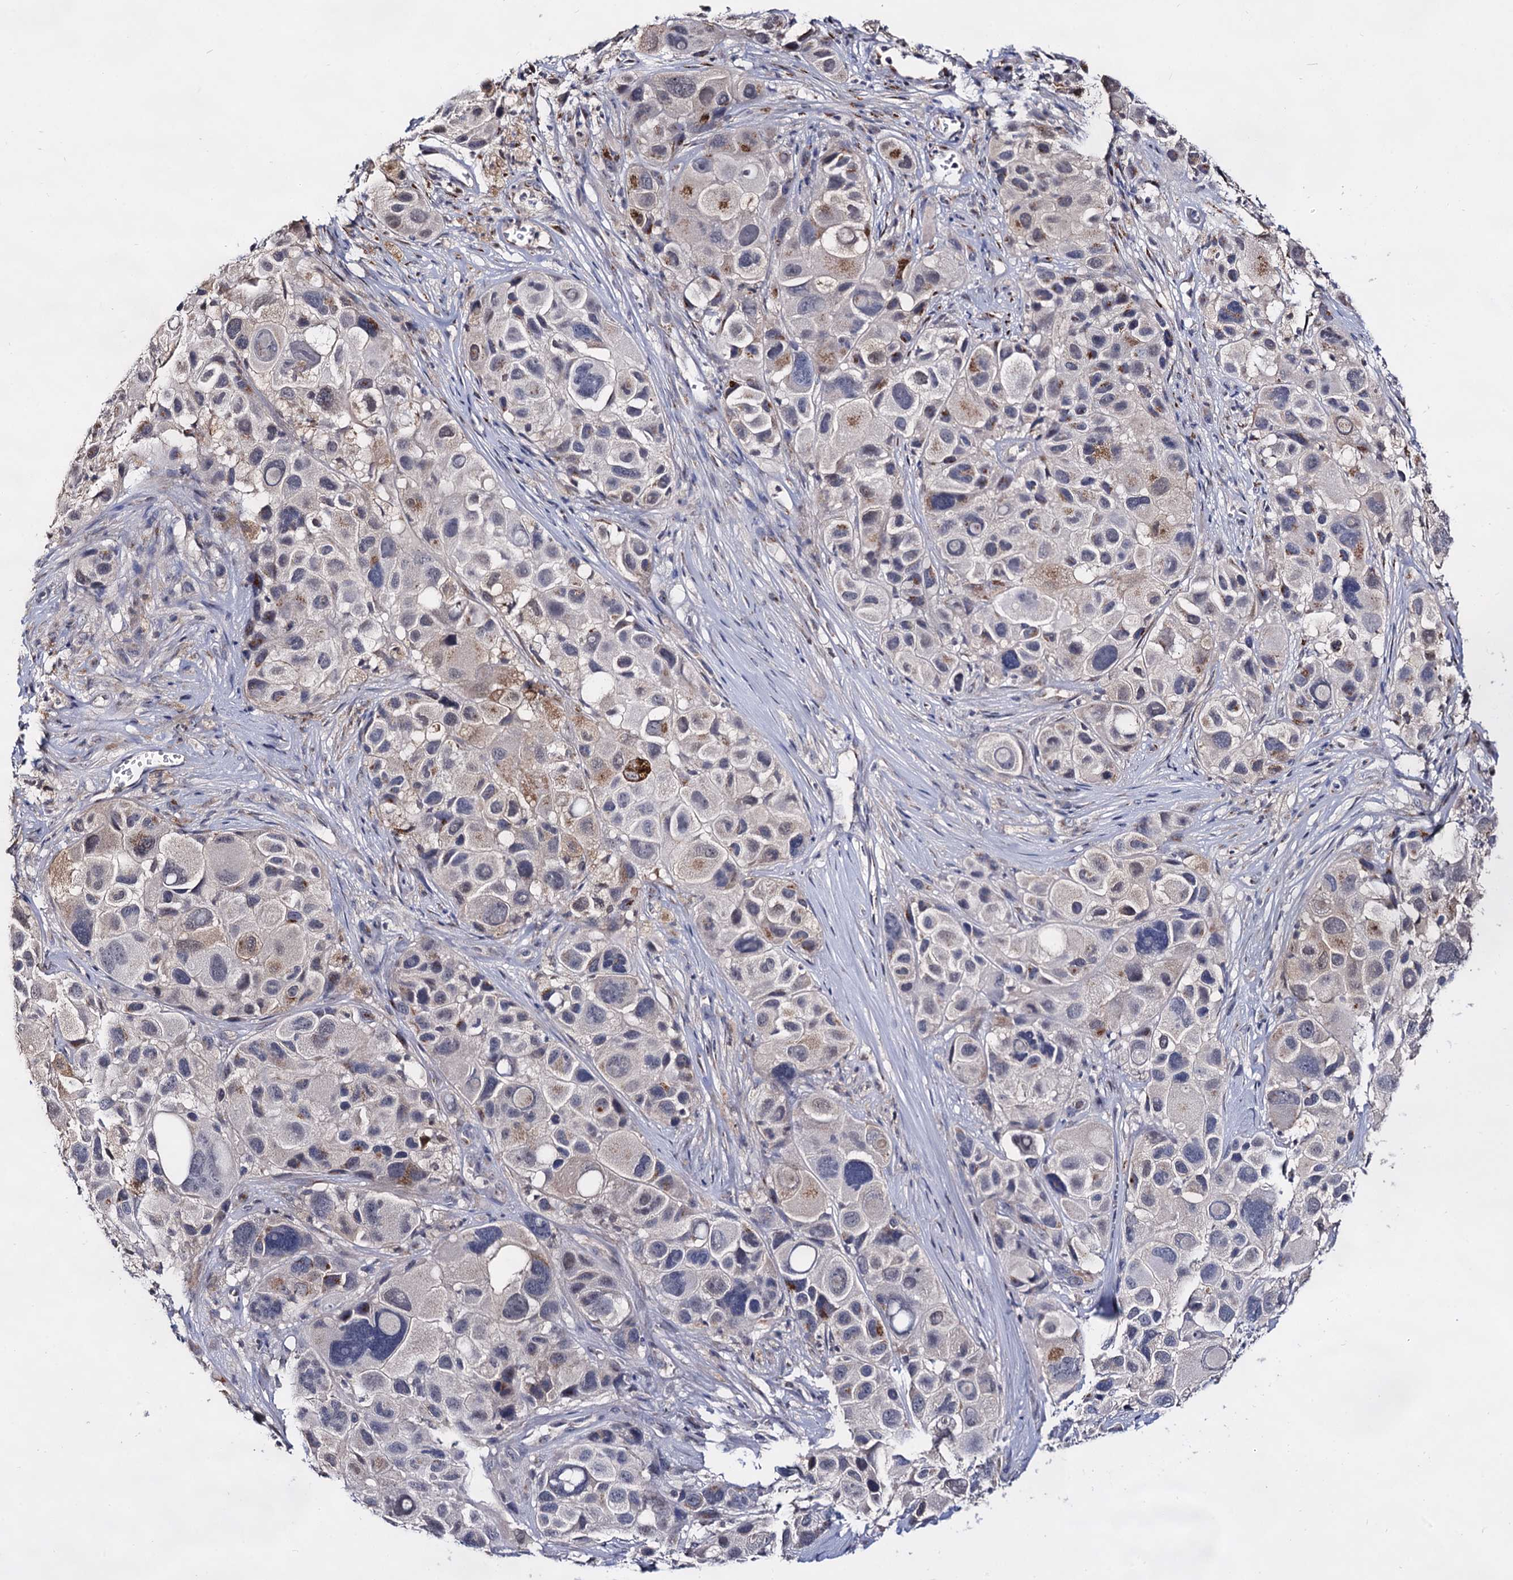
{"staining": {"intensity": "moderate", "quantity": "25%-75%", "location": "cytoplasmic/membranous"}, "tissue": "melanoma", "cell_type": "Tumor cells", "image_type": "cancer", "snomed": [{"axis": "morphology", "description": "Malignant melanoma, NOS"}, {"axis": "topography", "description": "Skin of trunk"}], "caption": "Immunohistochemistry (IHC) micrograph of neoplastic tissue: human malignant melanoma stained using immunohistochemistry demonstrates medium levels of moderate protein expression localized specifically in the cytoplasmic/membranous of tumor cells, appearing as a cytoplasmic/membranous brown color.", "gene": "ARFIP2", "patient": {"sex": "male", "age": 71}}